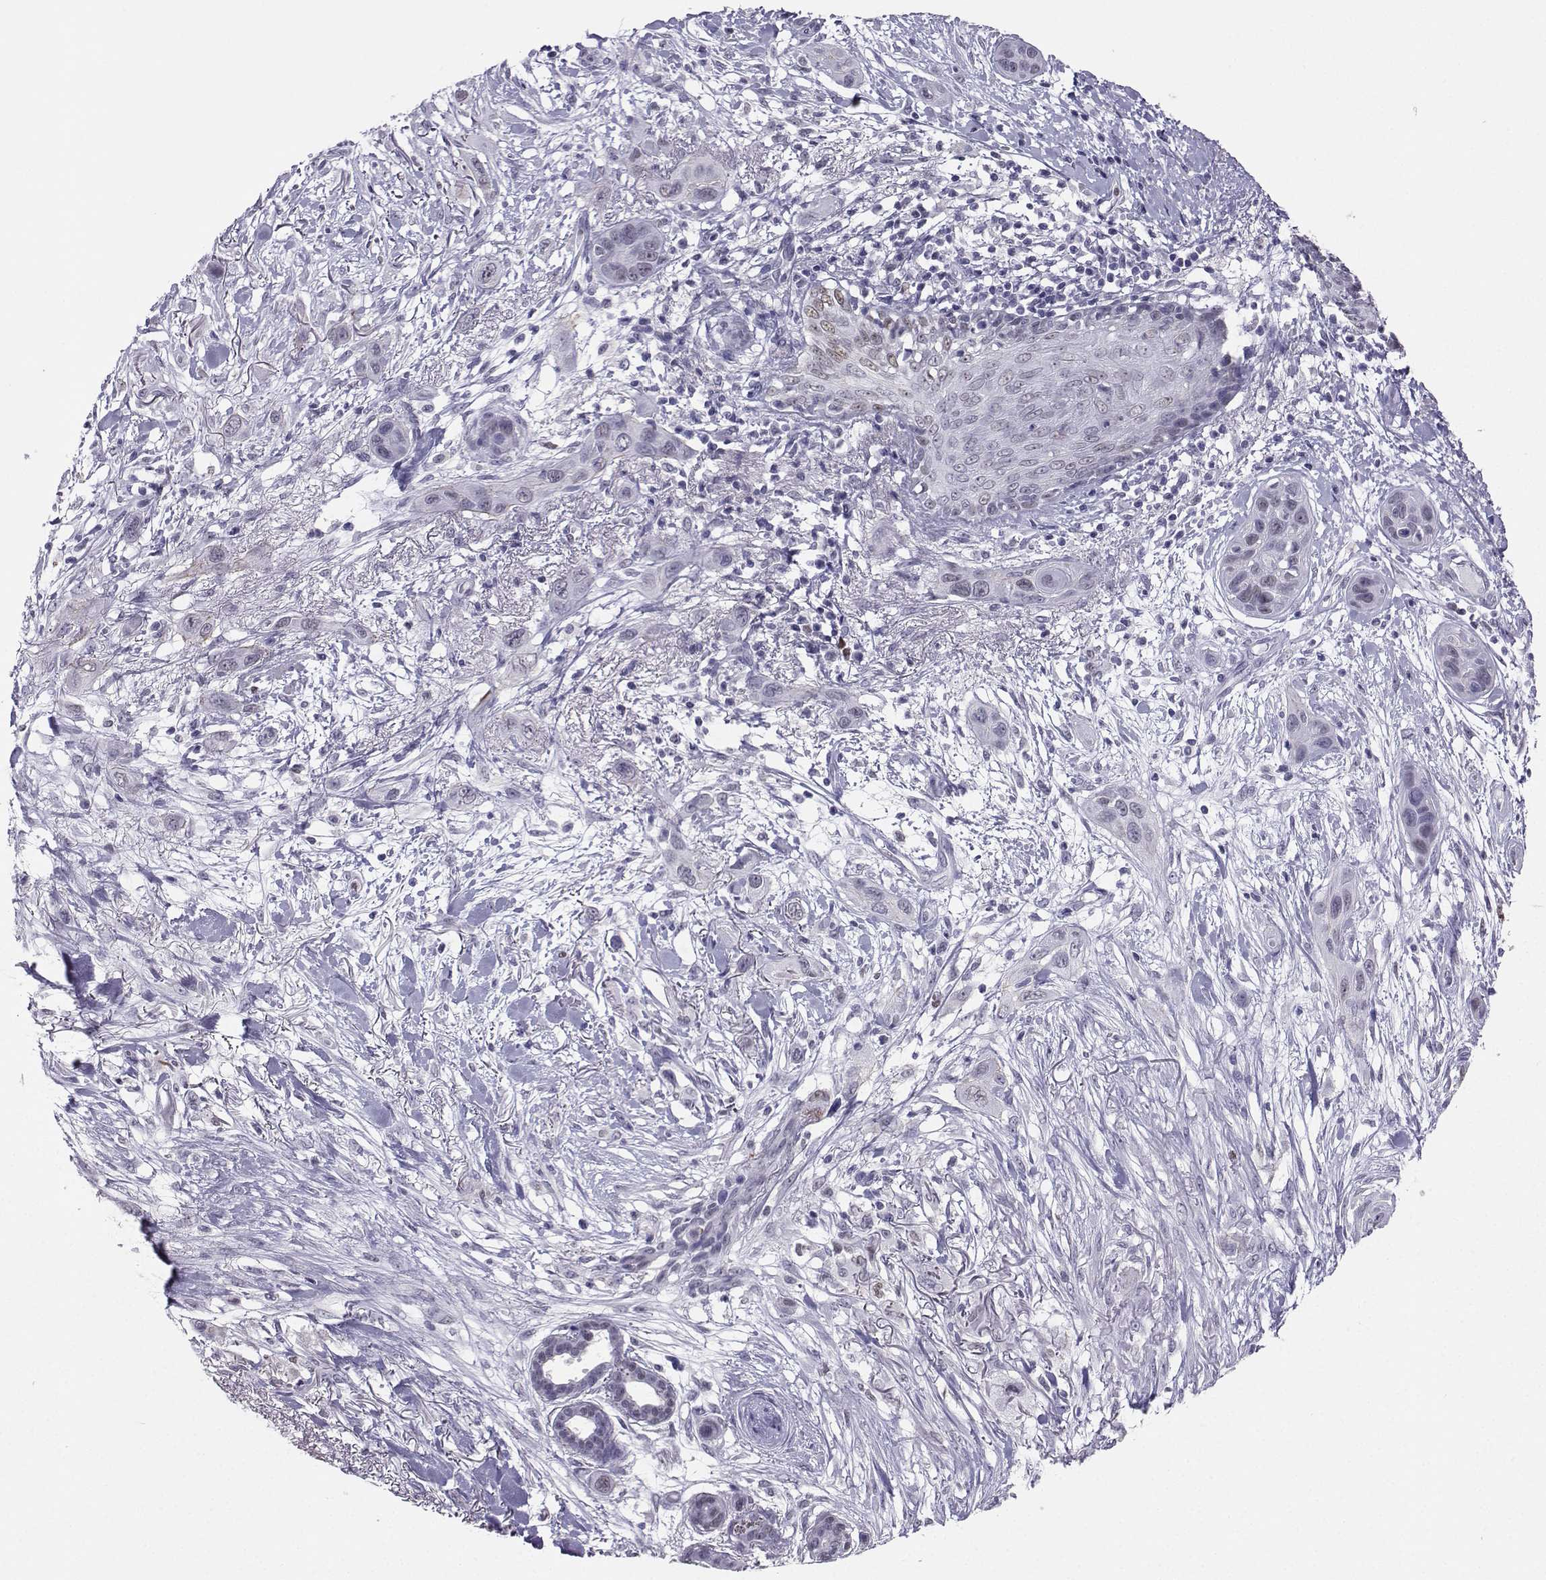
{"staining": {"intensity": "negative", "quantity": "none", "location": "none"}, "tissue": "skin cancer", "cell_type": "Tumor cells", "image_type": "cancer", "snomed": [{"axis": "morphology", "description": "Squamous cell carcinoma, NOS"}, {"axis": "topography", "description": "Skin"}], "caption": "Tumor cells are negative for protein expression in human skin cancer (squamous cell carcinoma).", "gene": "TEDC2", "patient": {"sex": "male", "age": 79}}